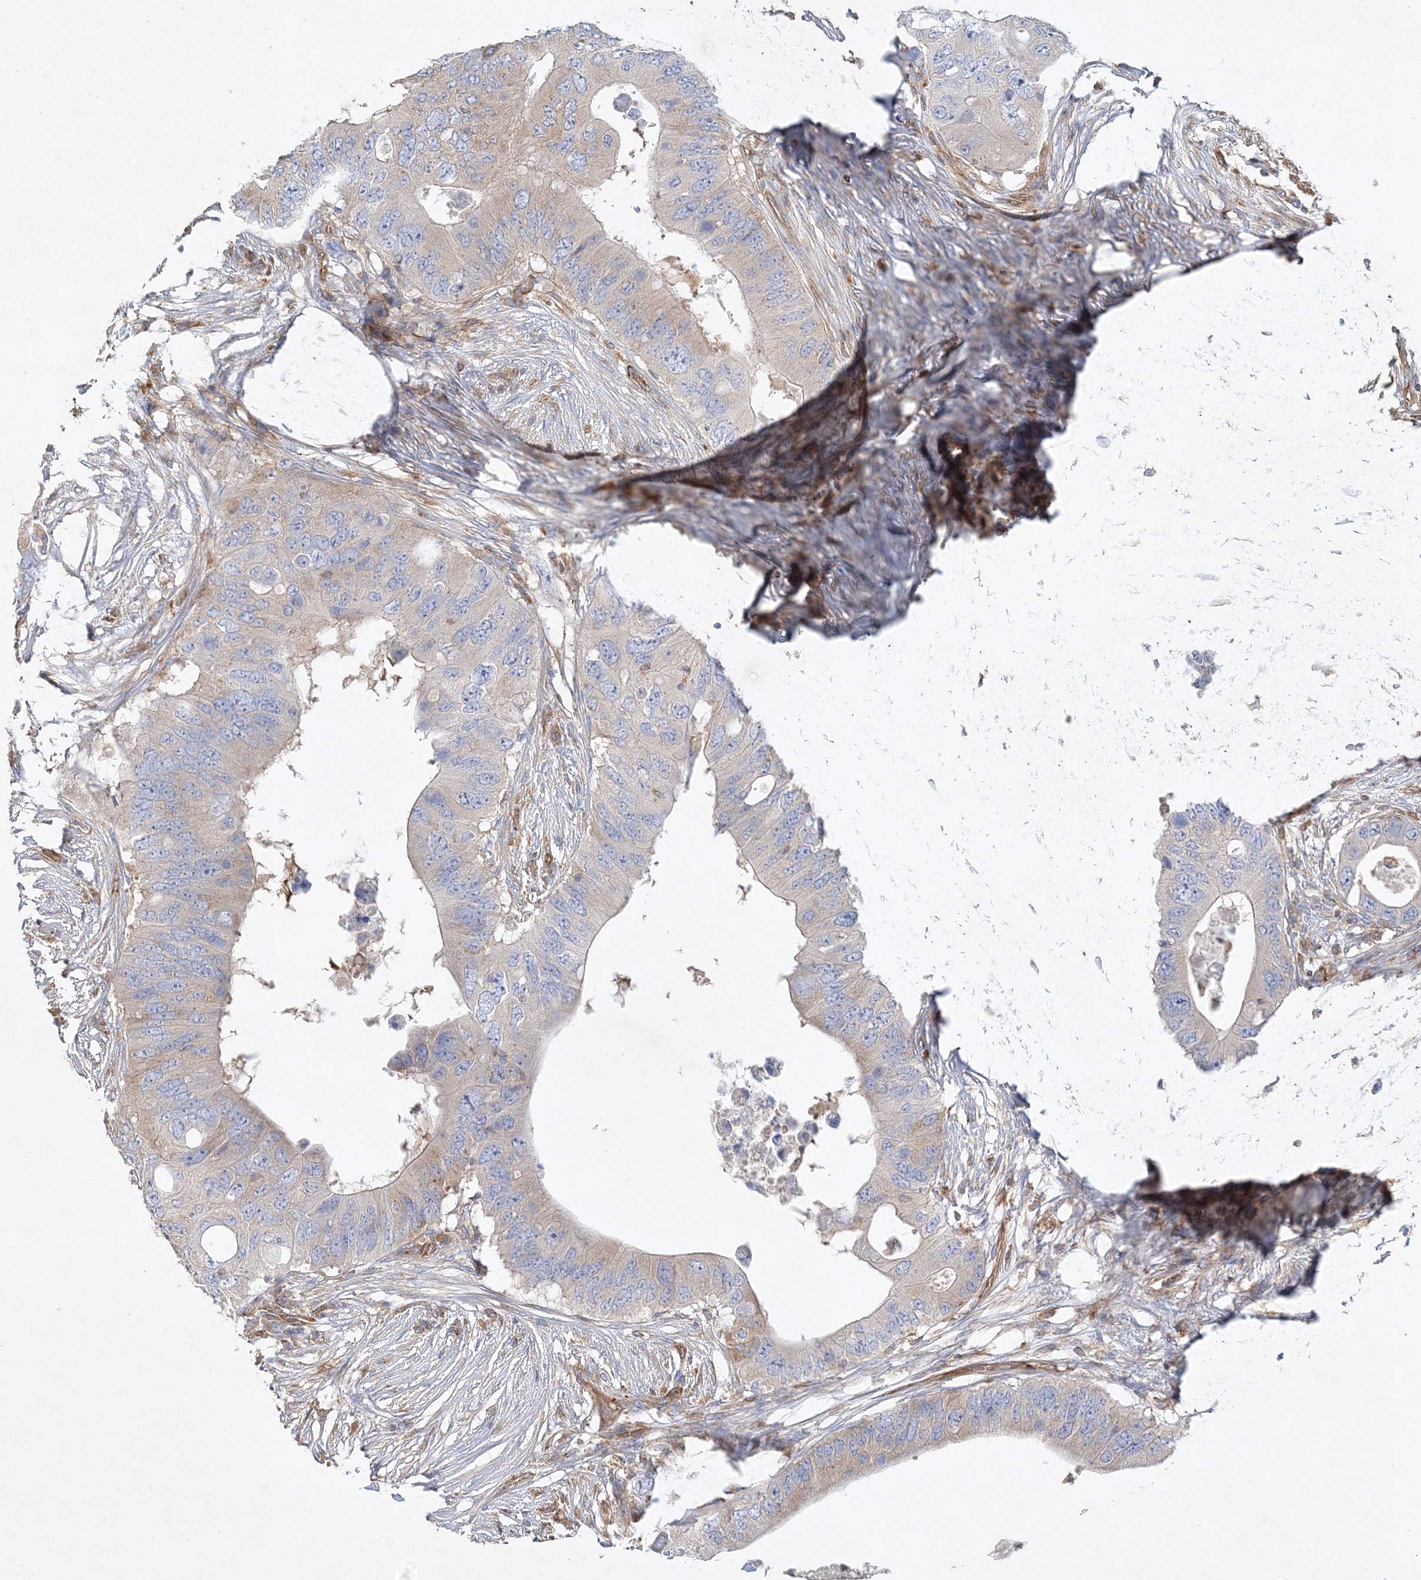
{"staining": {"intensity": "weak", "quantity": "<25%", "location": "cytoplasmic/membranous"}, "tissue": "colorectal cancer", "cell_type": "Tumor cells", "image_type": "cancer", "snomed": [{"axis": "morphology", "description": "Adenocarcinoma, NOS"}, {"axis": "topography", "description": "Colon"}], "caption": "High magnification brightfield microscopy of colorectal cancer stained with DAB (brown) and counterstained with hematoxylin (blue): tumor cells show no significant positivity.", "gene": "WDR37", "patient": {"sex": "male", "age": 71}}